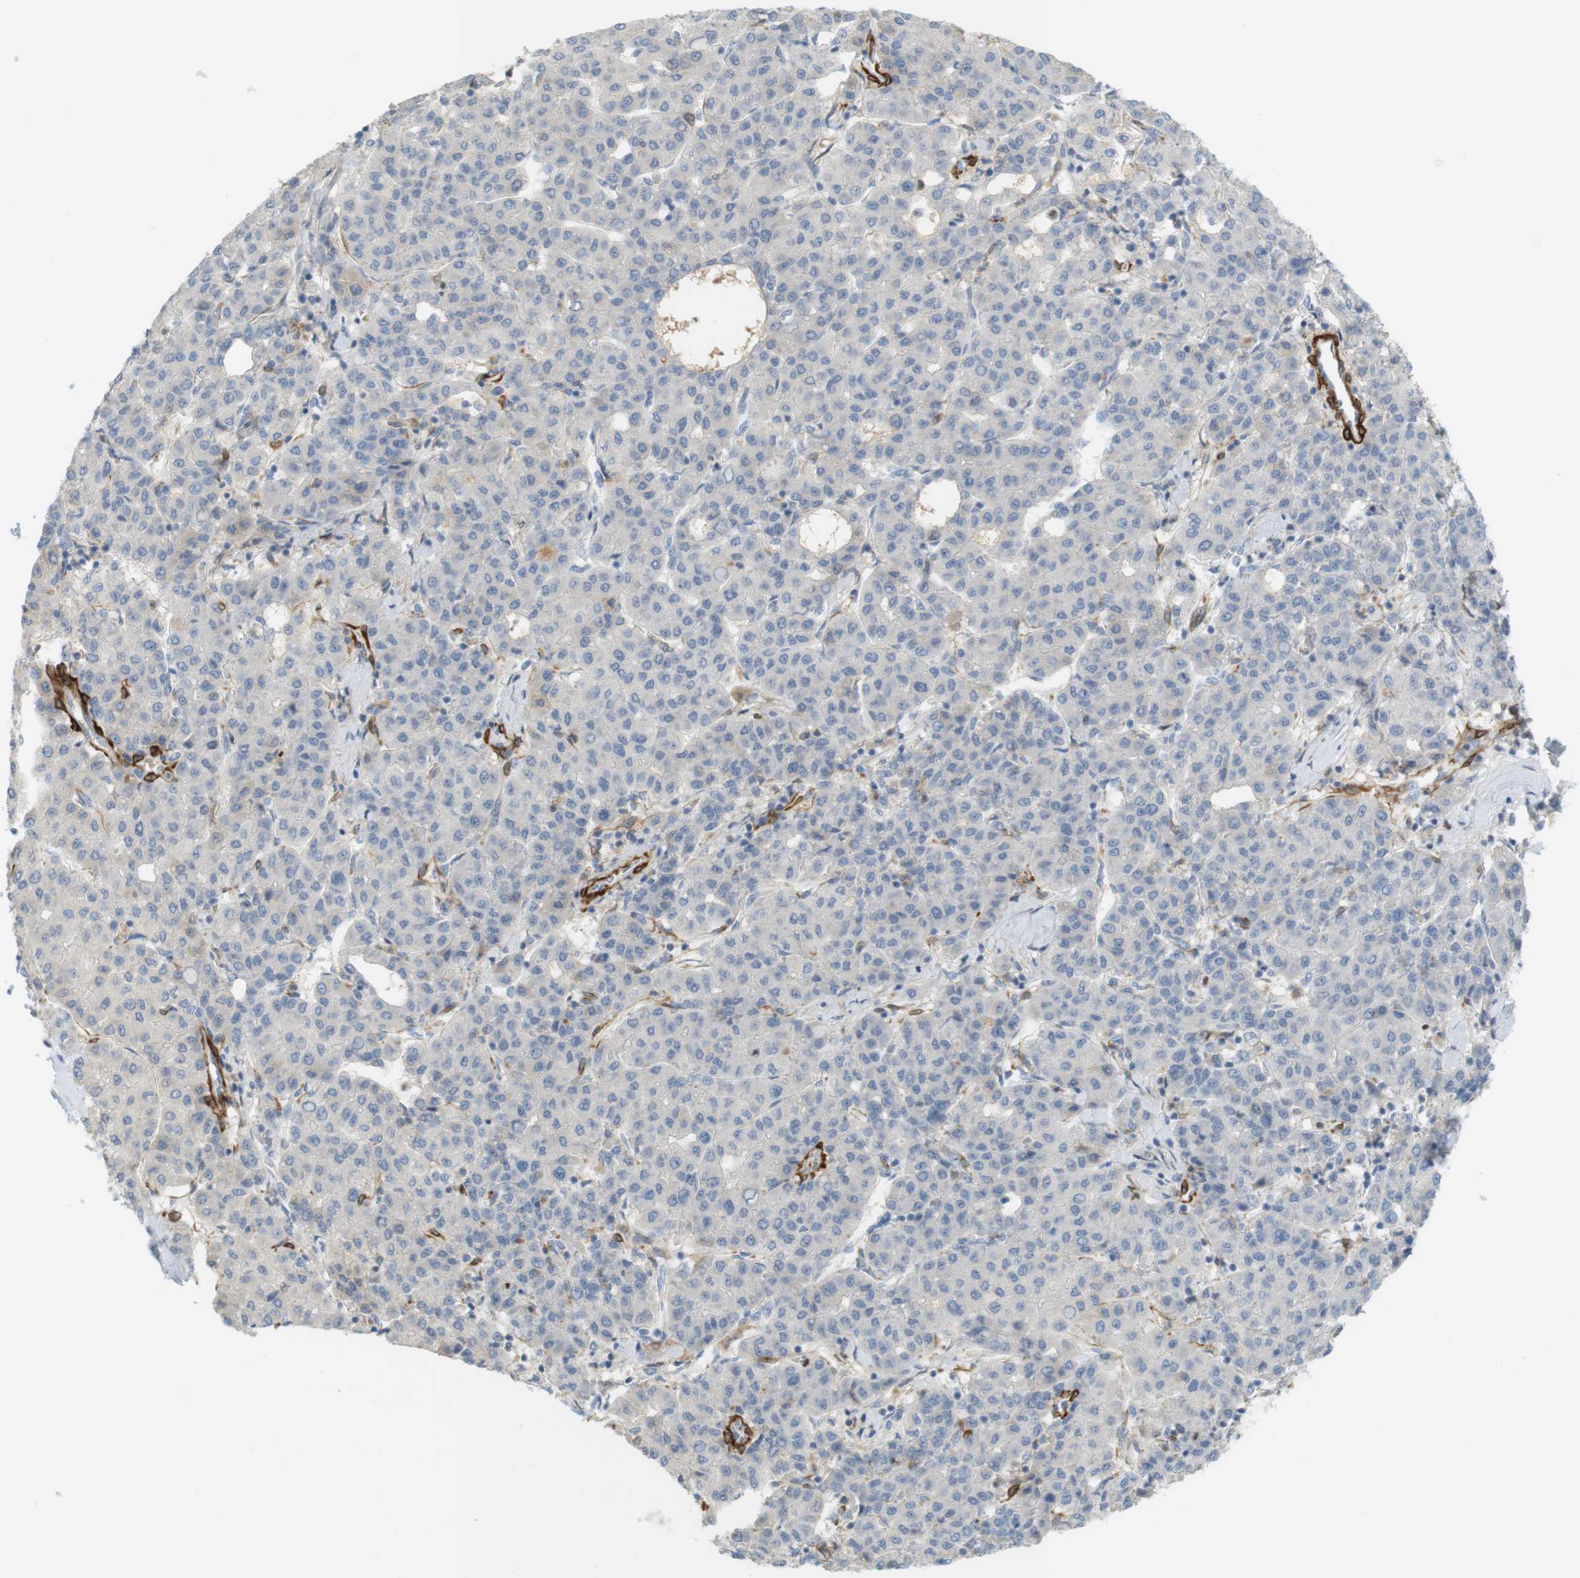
{"staining": {"intensity": "negative", "quantity": "none", "location": "none"}, "tissue": "liver cancer", "cell_type": "Tumor cells", "image_type": "cancer", "snomed": [{"axis": "morphology", "description": "Carcinoma, Hepatocellular, NOS"}, {"axis": "topography", "description": "Liver"}], "caption": "Liver cancer (hepatocellular carcinoma) was stained to show a protein in brown. There is no significant expression in tumor cells.", "gene": "PDE3A", "patient": {"sex": "male", "age": 65}}